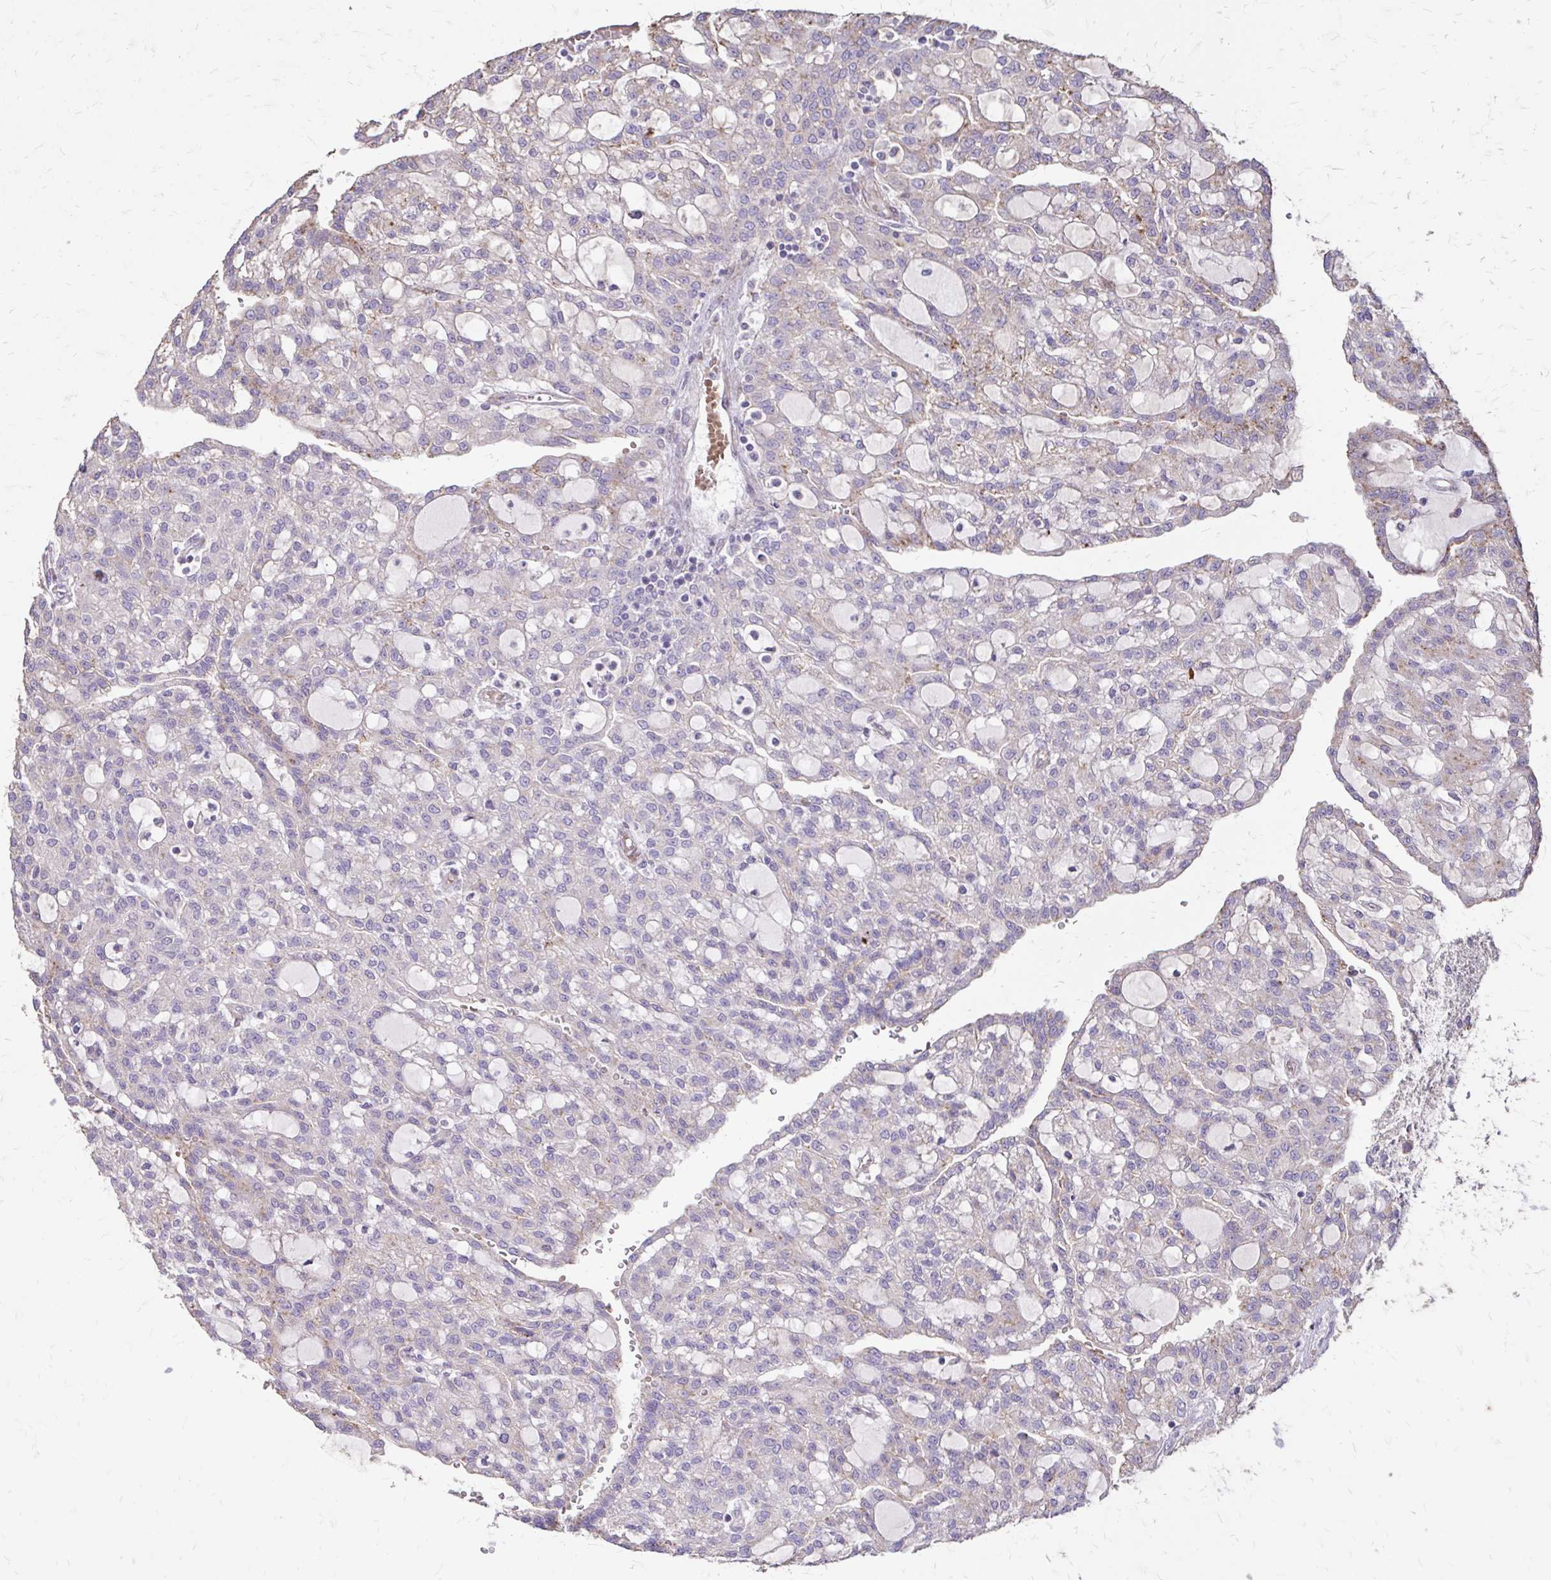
{"staining": {"intensity": "weak", "quantity": "25%-75%", "location": "cytoplasmic/membranous"}, "tissue": "renal cancer", "cell_type": "Tumor cells", "image_type": "cancer", "snomed": [{"axis": "morphology", "description": "Adenocarcinoma, NOS"}, {"axis": "topography", "description": "Kidney"}], "caption": "Adenocarcinoma (renal) stained for a protein (brown) shows weak cytoplasmic/membranous positive staining in about 25%-75% of tumor cells.", "gene": "MYORG", "patient": {"sex": "male", "age": 63}}